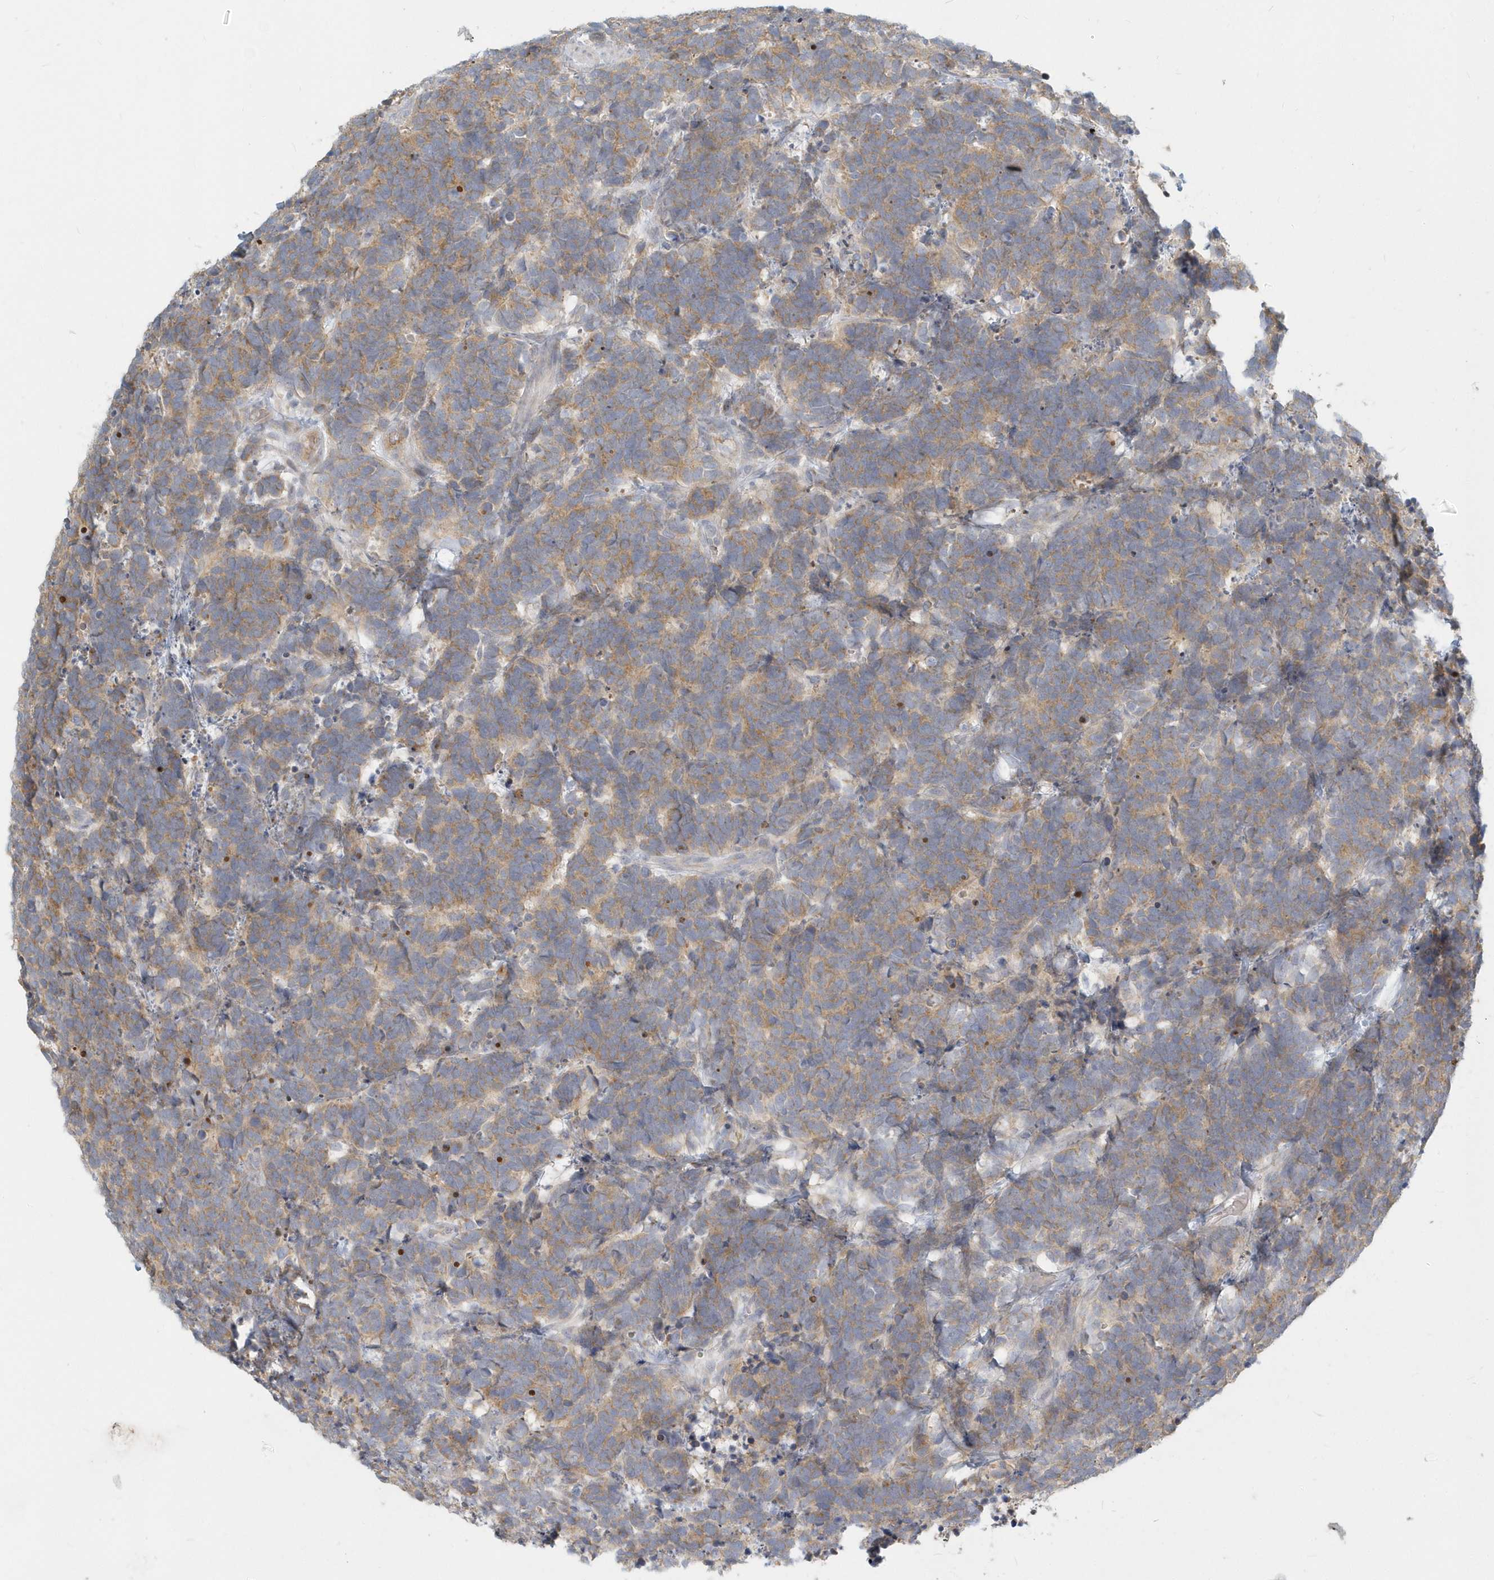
{"staining": {"intensity": "moderate", "quantity": ">75%", "location": "cytoplasmic/membranous"}, "tissue": "carcinoid", "cell_type": "Tumor cells", "image_type": "cancer", "snomed": [{"axis": "morphology", "description": "Carcinoma, NOS"}, {"axis": "morphology", "description": "Carcinoid, malignant, NOS"}, {"axis": "topography", "description": "Urinary bladder"}], "caption": "The immunohistochemical stain labels moderate cytoplasmic/membranous staining in tumor cells of carcinoid tissue.", "gene": "NAPB", "patient": {"sex": "male", "age": 57}}